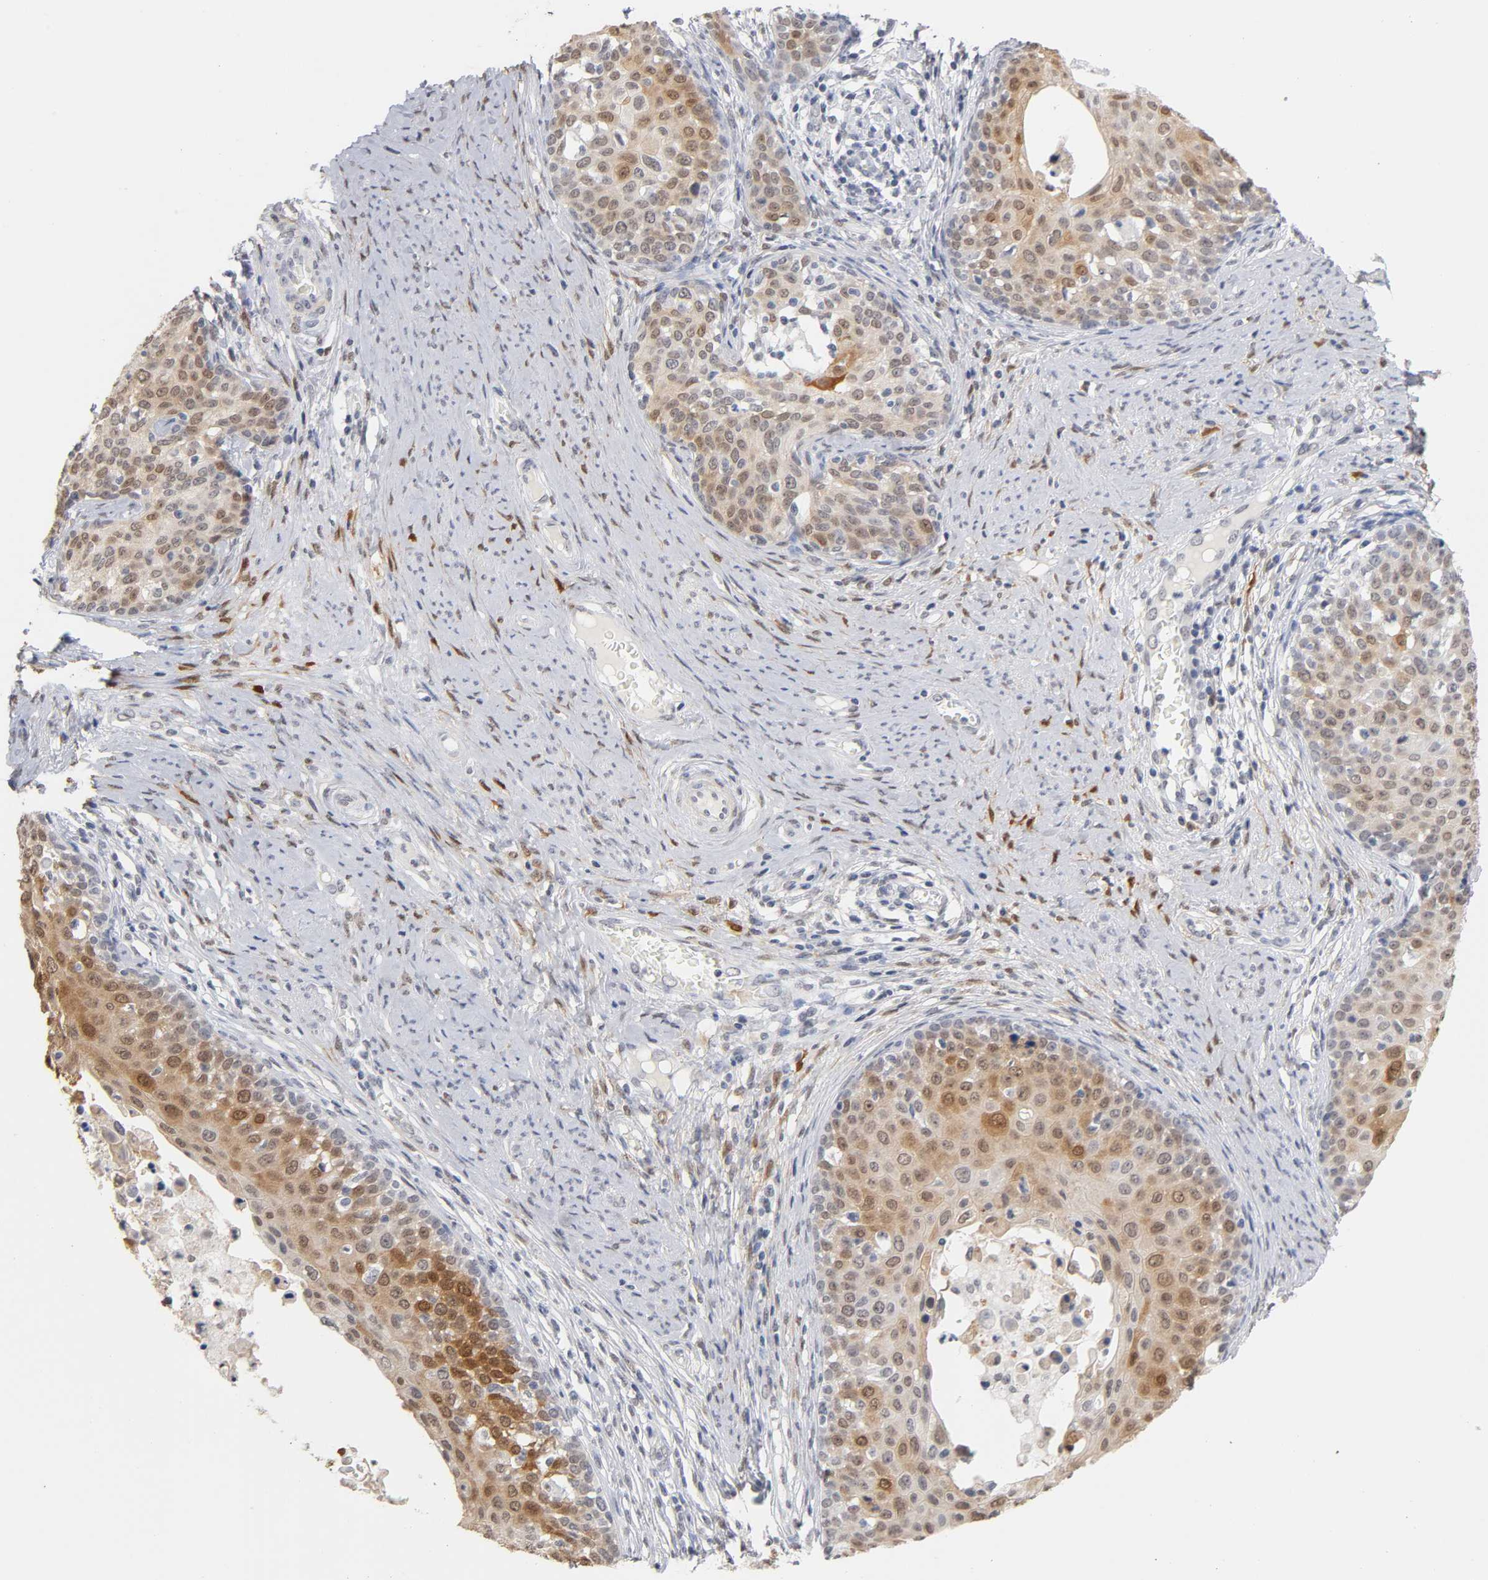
{"staining": {"intensity": "moderate", "quantity": ">75%", "location": "cytoplasmic/membranous,nuclear"}, "tissue": "cervical cancer", "cell_type": "Tumor cells", "image_type": "cancer", "snomed": [{"axis": "morphology", "description": "Squamous cell carcinoma, NOS"}, {"axis": "morphology", "description": "Adenocarcinoma, NOS"}, {"axis": "topography", "description": "Cervix"}], "caption": "A medium amount of moderate cytoplasmic/membranous and nuclear staining is present in approximately >75% of tumor cells in cervical cancer (squamous cell carcinoma) tissue. Nuclei are stained in blue.", "gene": "CRABP2", "patient": {"sex": "female", "age": 52}}